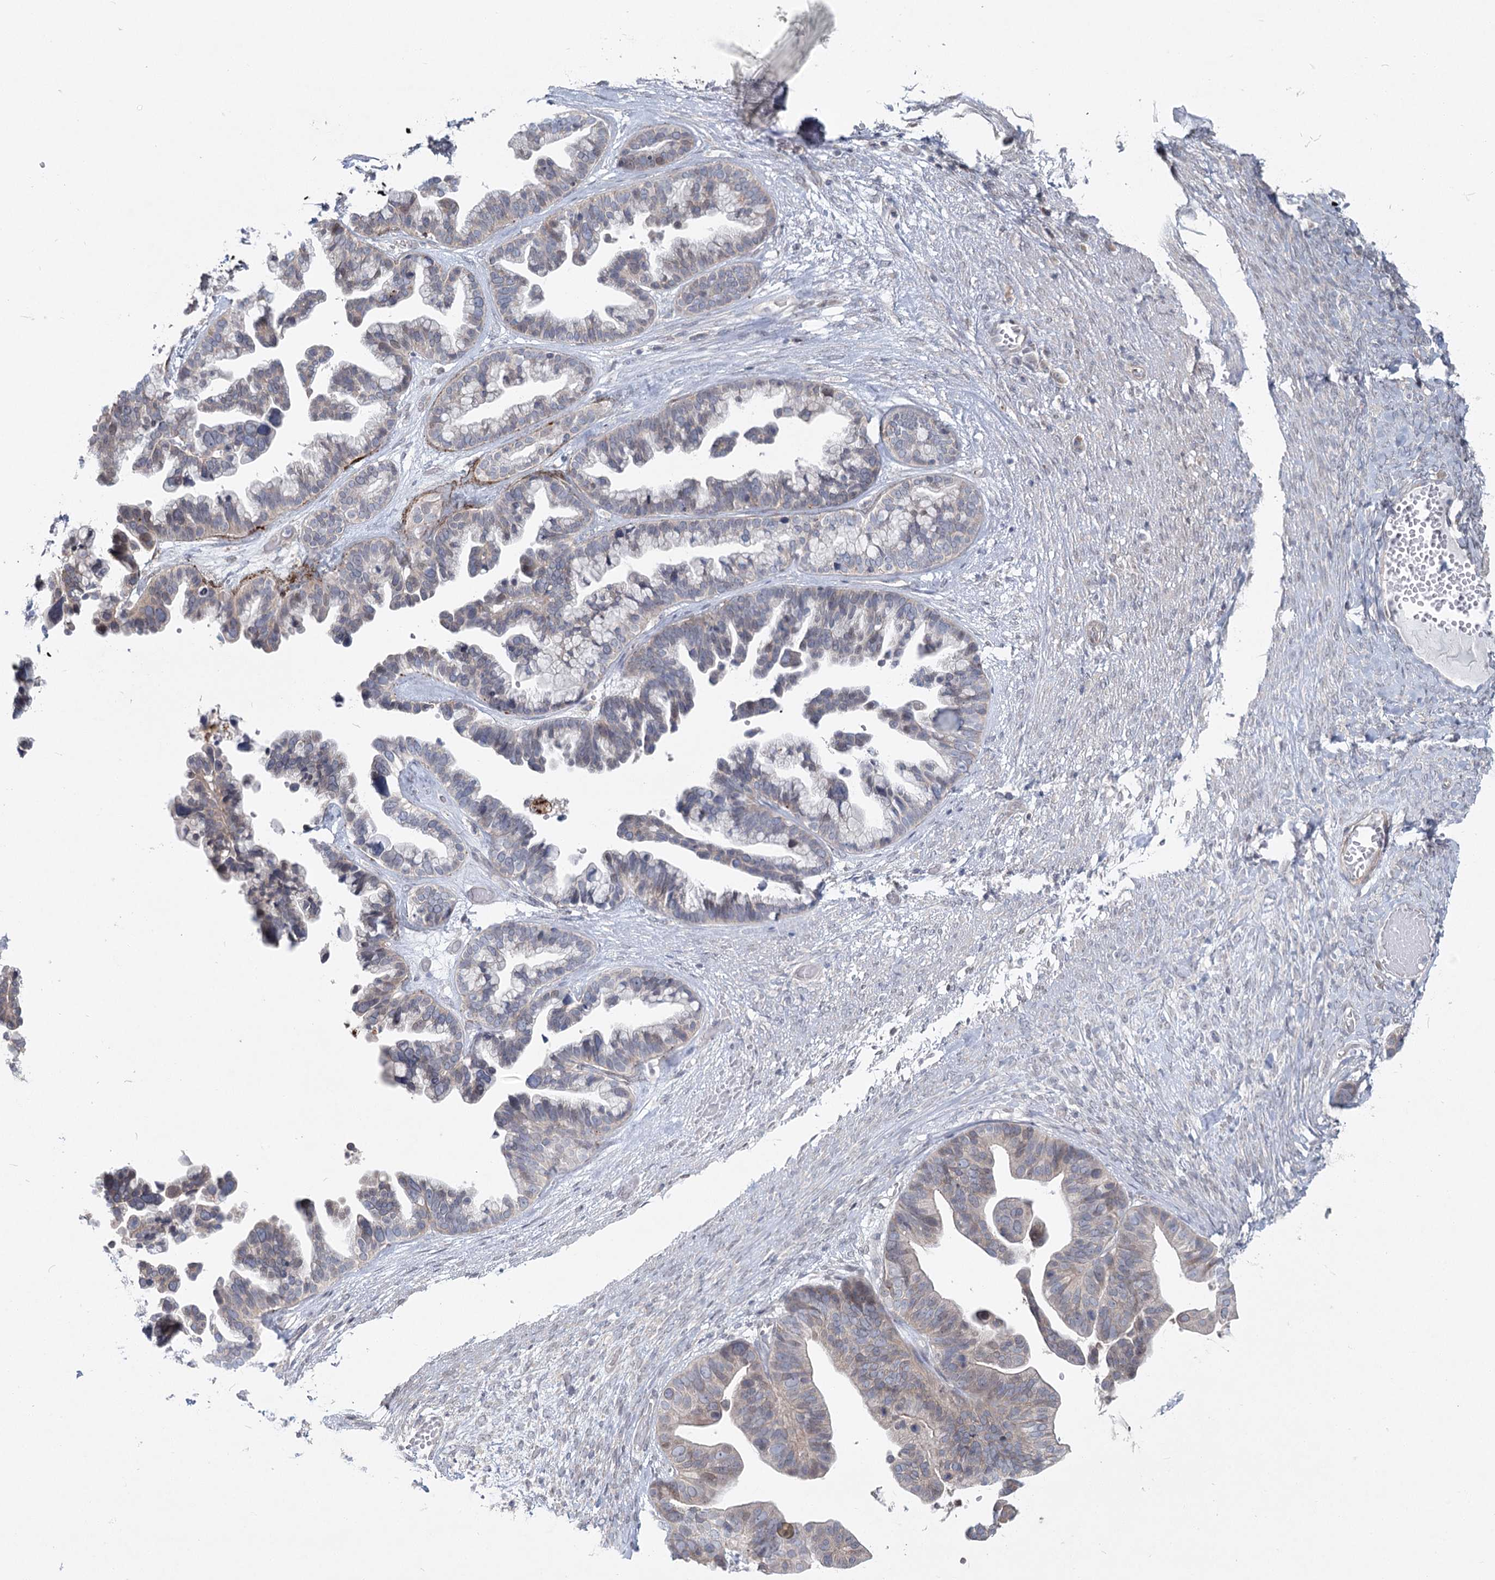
{"staining": {"intensity": "negative", "quantity": "none", "location": "none"}, "tissue": "ovarian cancer", "cell_type": "Tumor cells", "image_type": "cancer", "snomed": [{"axis": "morphology", "description": "Cystadenocarcinoma, serous, NOS"}, {"axis": "topography", "description": "Ovary"}], "caption": "Ovarian serous cystadenocarcinoma stained for a protein using immunohistochemistry (IHC) demonstrates no positivity tumor cells.", "gene": "SPINK13", "patient": {"sex": "female", "age": 56}}